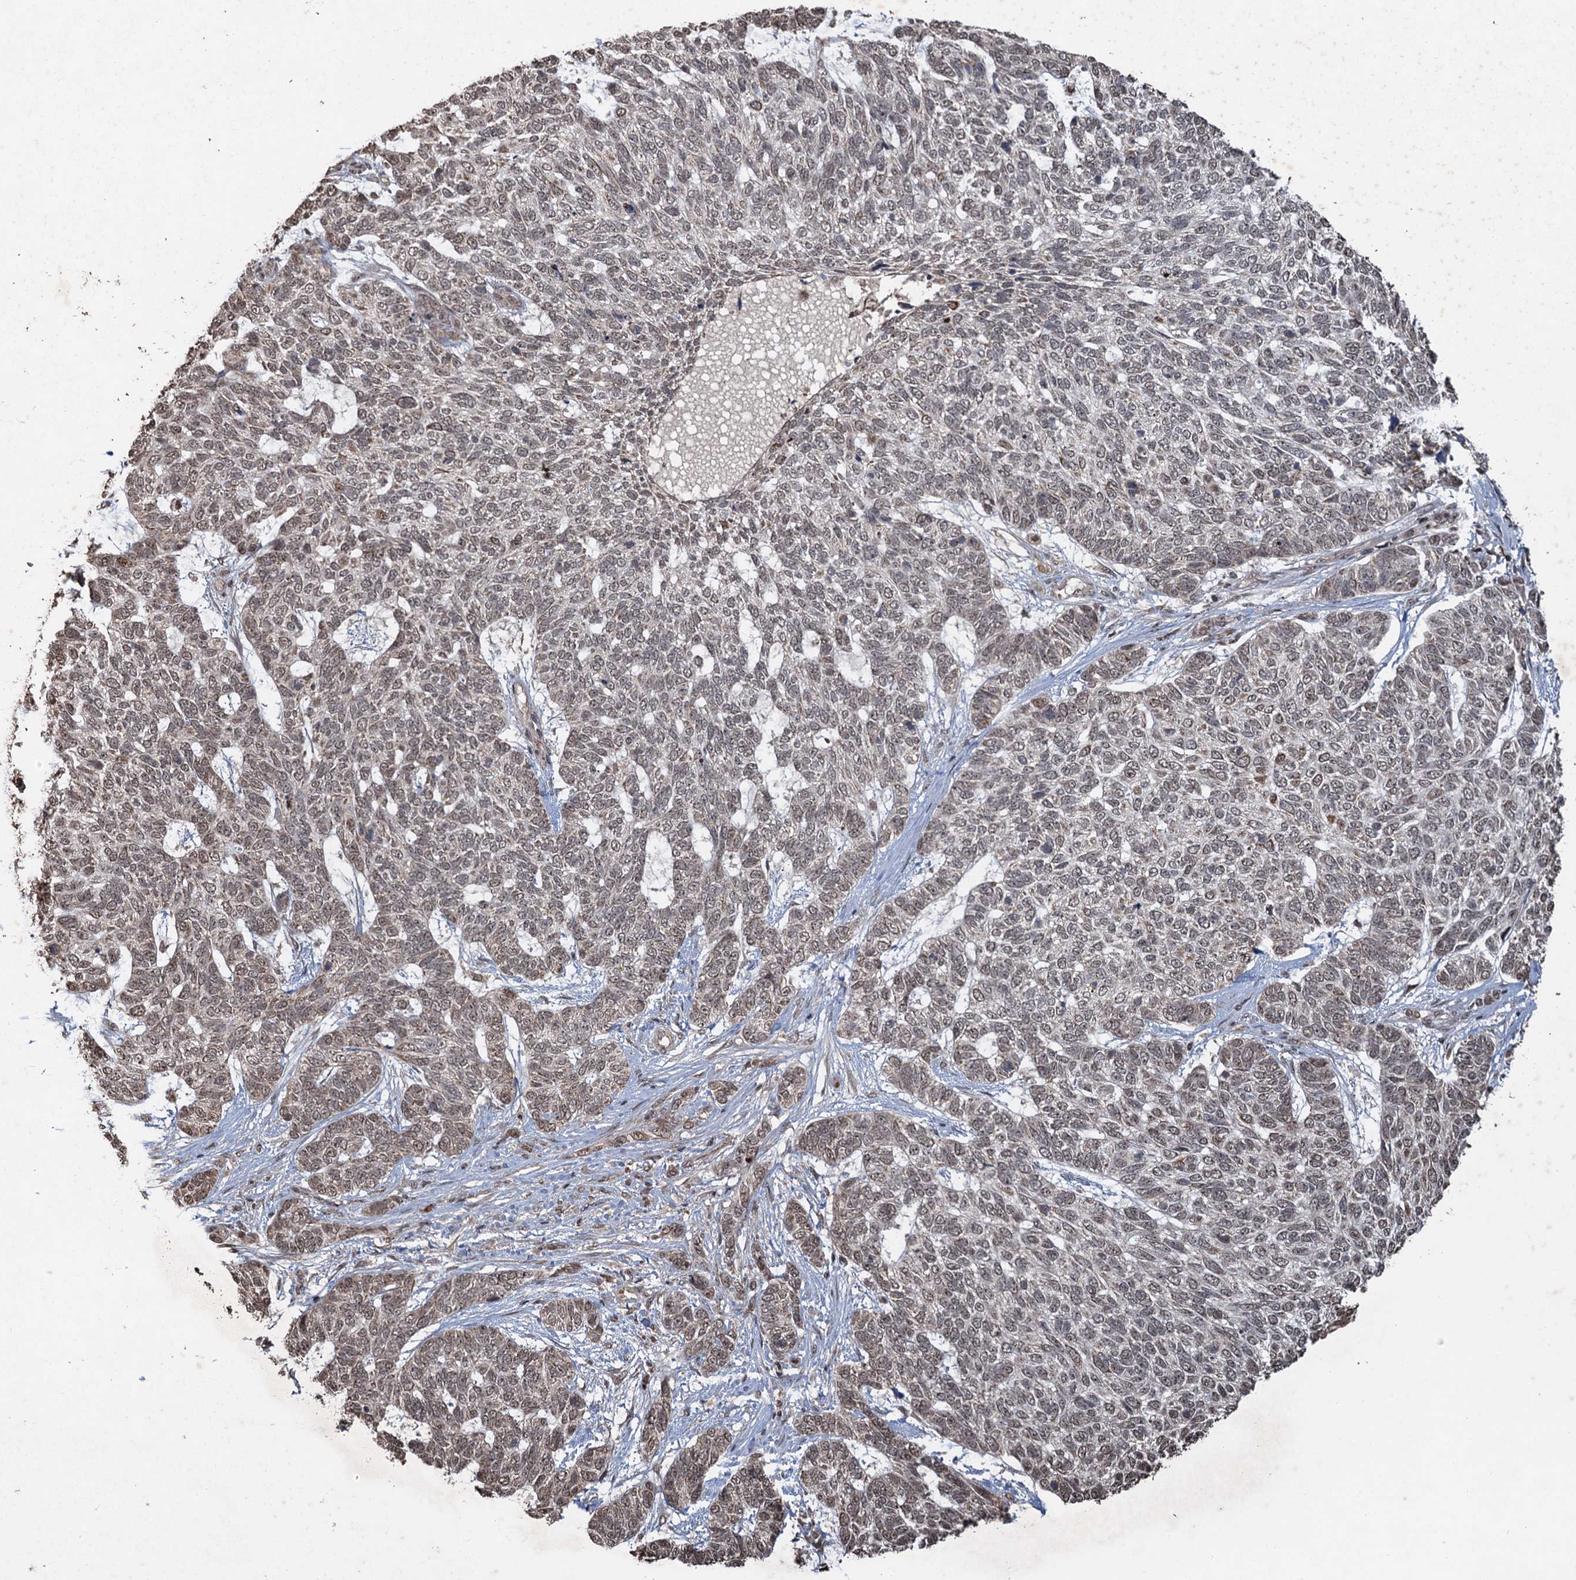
{"staining": {"intensity": "moderate", "quantity": "<25%", "location": "nuclear"}, "tissue": "skin cancer", "cell_type": "Tumor cells", "image_type": "cancer", "snomed": [{"axis": "morphology", "description": "Basal cell carcinoma"}, {"axis": "topography", "description": "Skin"}], "caption": "Immunohistochemistry of human skin cancer (basal cell carcinoma) displays low levels of moderate nuclear positivity in about <25% of tumor cells.", "gene": "REP15", "patient": {"sex": "female", "age": 65}}